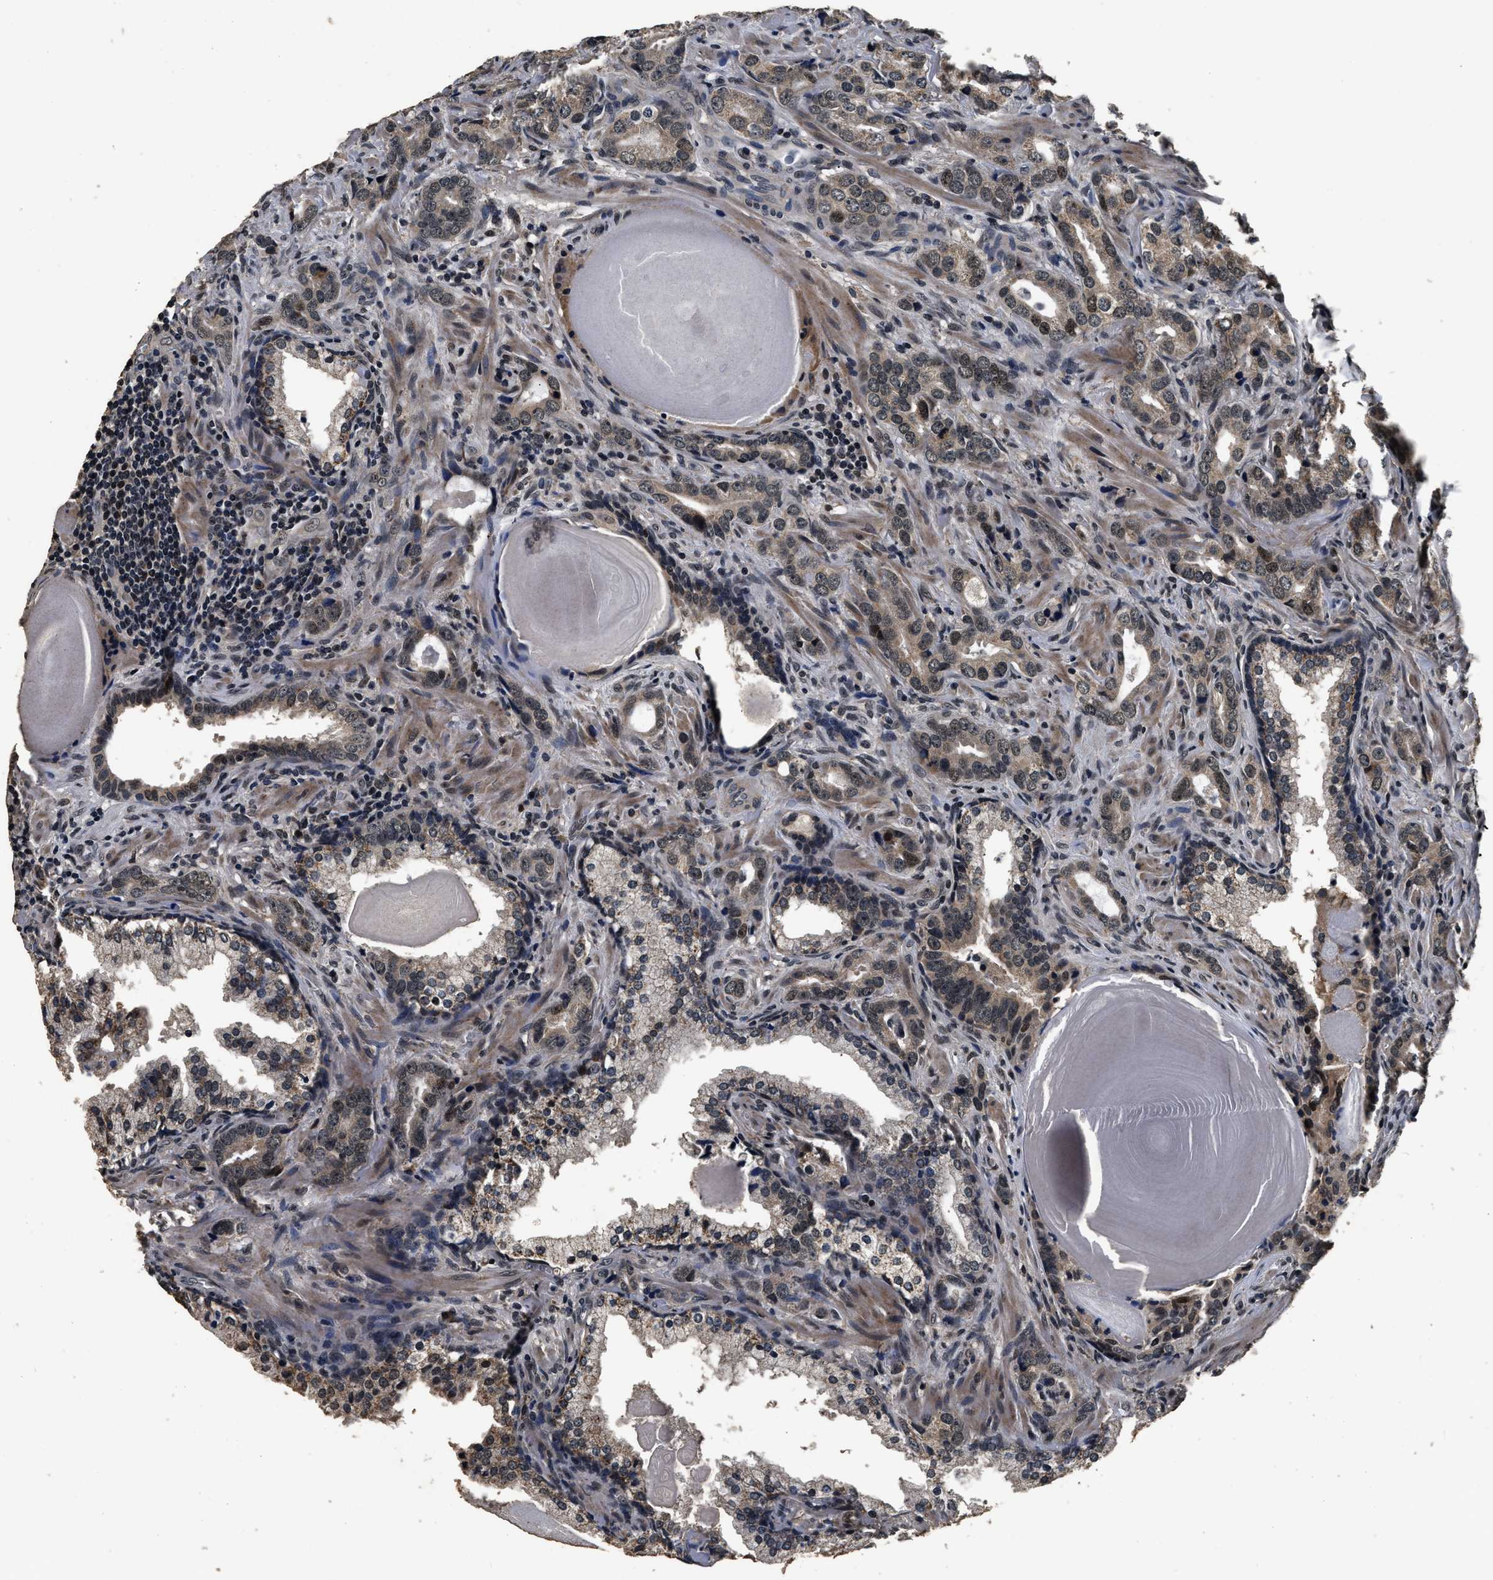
{"staining": {"intensity": "weak", "quantity": ">75%", "location": "nuclear"}, "tissue": "prostate cancer", "cell_type": "Tumor cells", "image_type": "cancer", "snomed": [{"axis": "morphology", "description": "Adenocarcinoma, High grade"}, {"axis": "topography", "description": "Prostate"}], "caption": "Human prostate cancer (adenocarcinoma (high-grade)) stained for a protein (brown) reveals weak nuclear positive expression in approximately >75% of tumor cells.", "gene": "CSTF1", "patient": {"sex": "male", "age": 63}}